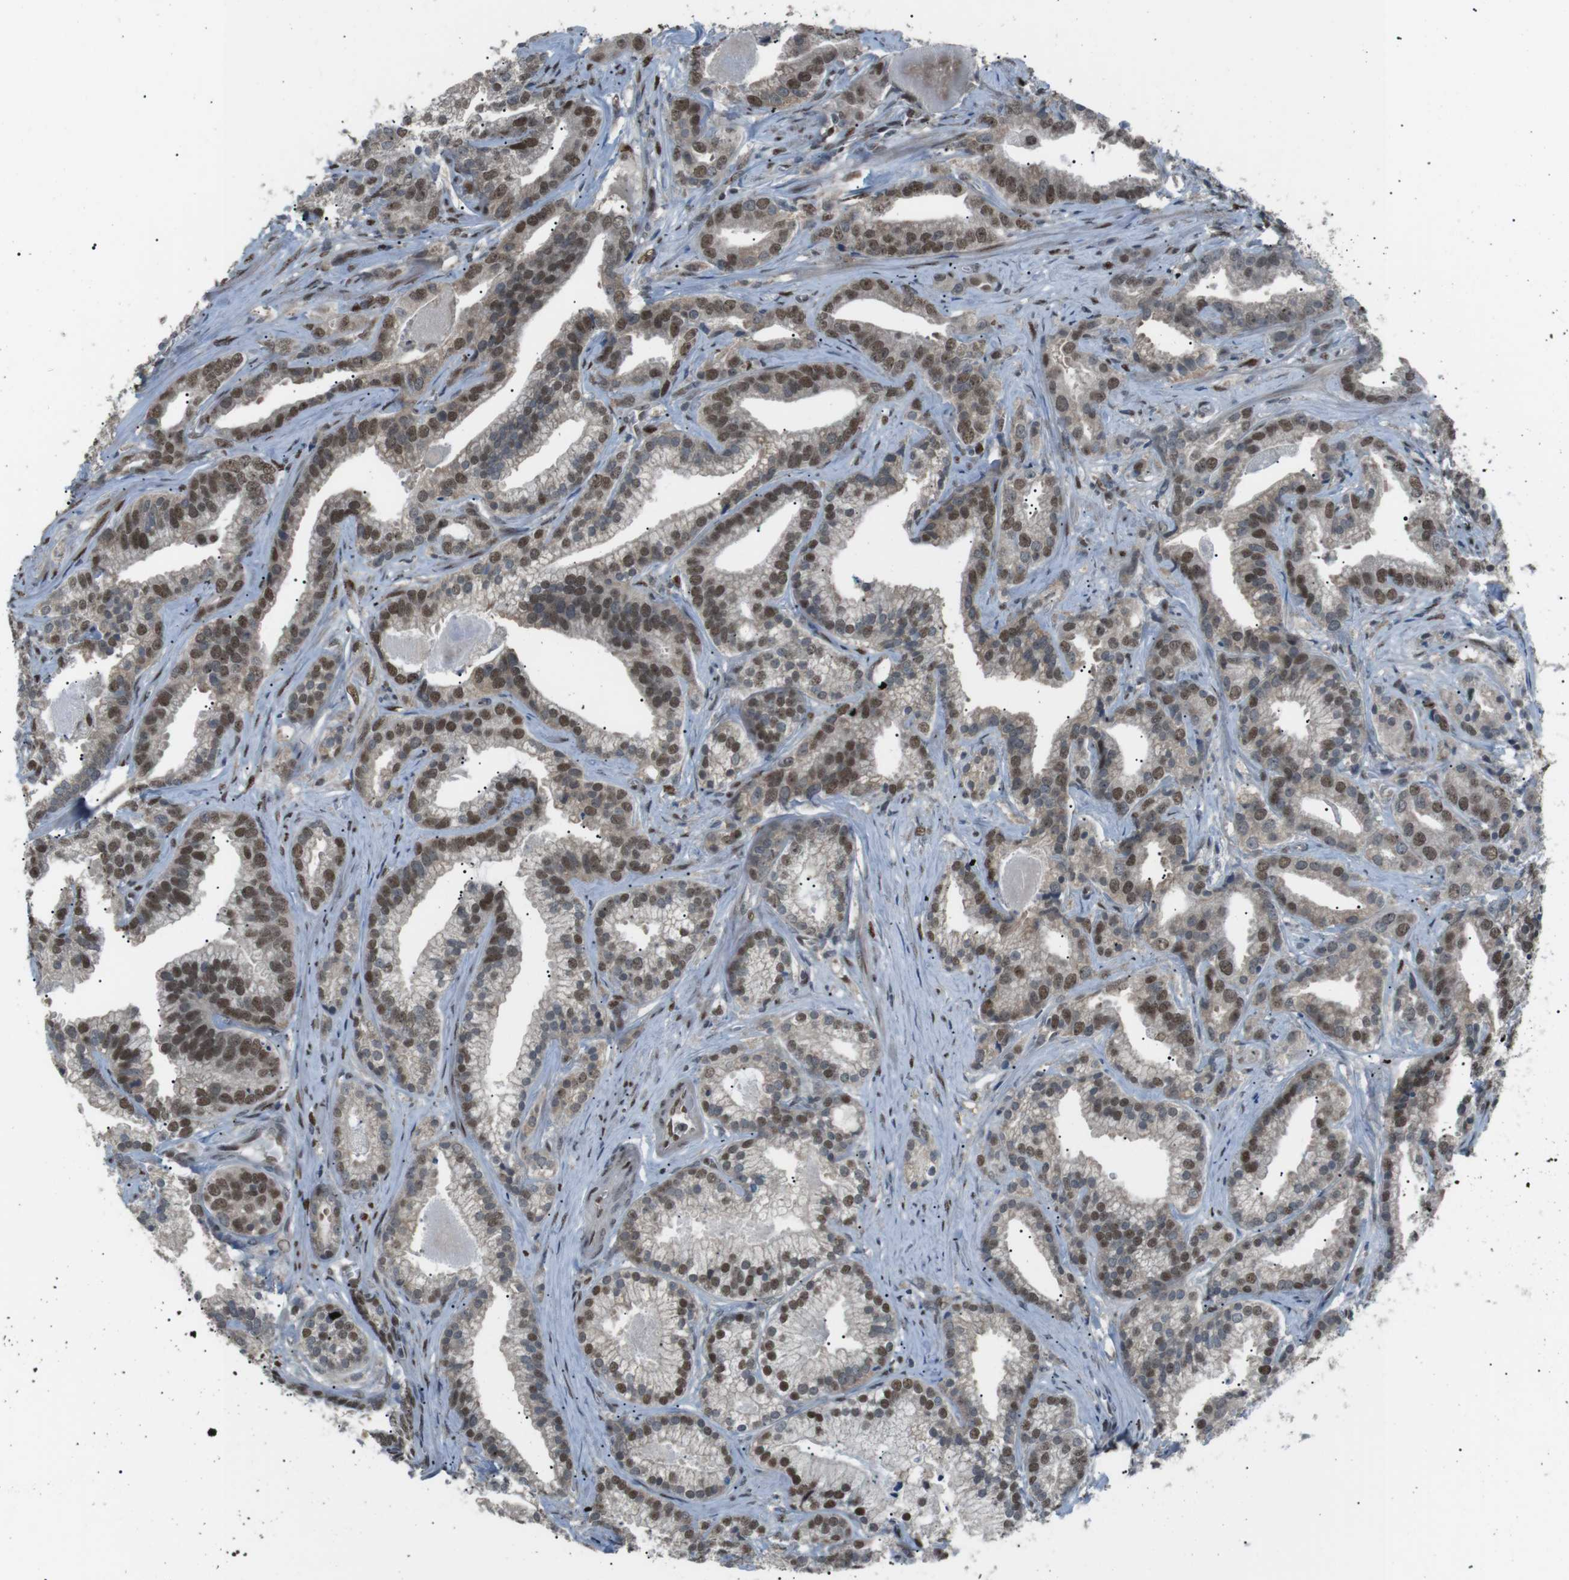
{"staining": {"intensity": "moderate", "quantity": ">75%", "location": "cytoplasmic/membranous,nuclear"}, "tissue": "prostate cancer", "cell_type": "Tumor cells", "image_type": "cancer", "snomed": [{"axis": "morphology", "description": "Adenocarcinoma, Low grade"}, {"axis": "topography", "description": "Prostate"}], "caption": "A high-resolution photomicrograph shows immunohistochemistry staining of prostate cancer (adenocarcinoma (low-grade)), which exhibits moderate cytoplasmic/membranous and nuclear positivity in approximately >75% of tumor cells. Nuclei are stained in blue.", "gene": "SRPK2", "patient": {"sex": "male", "age": 59}}